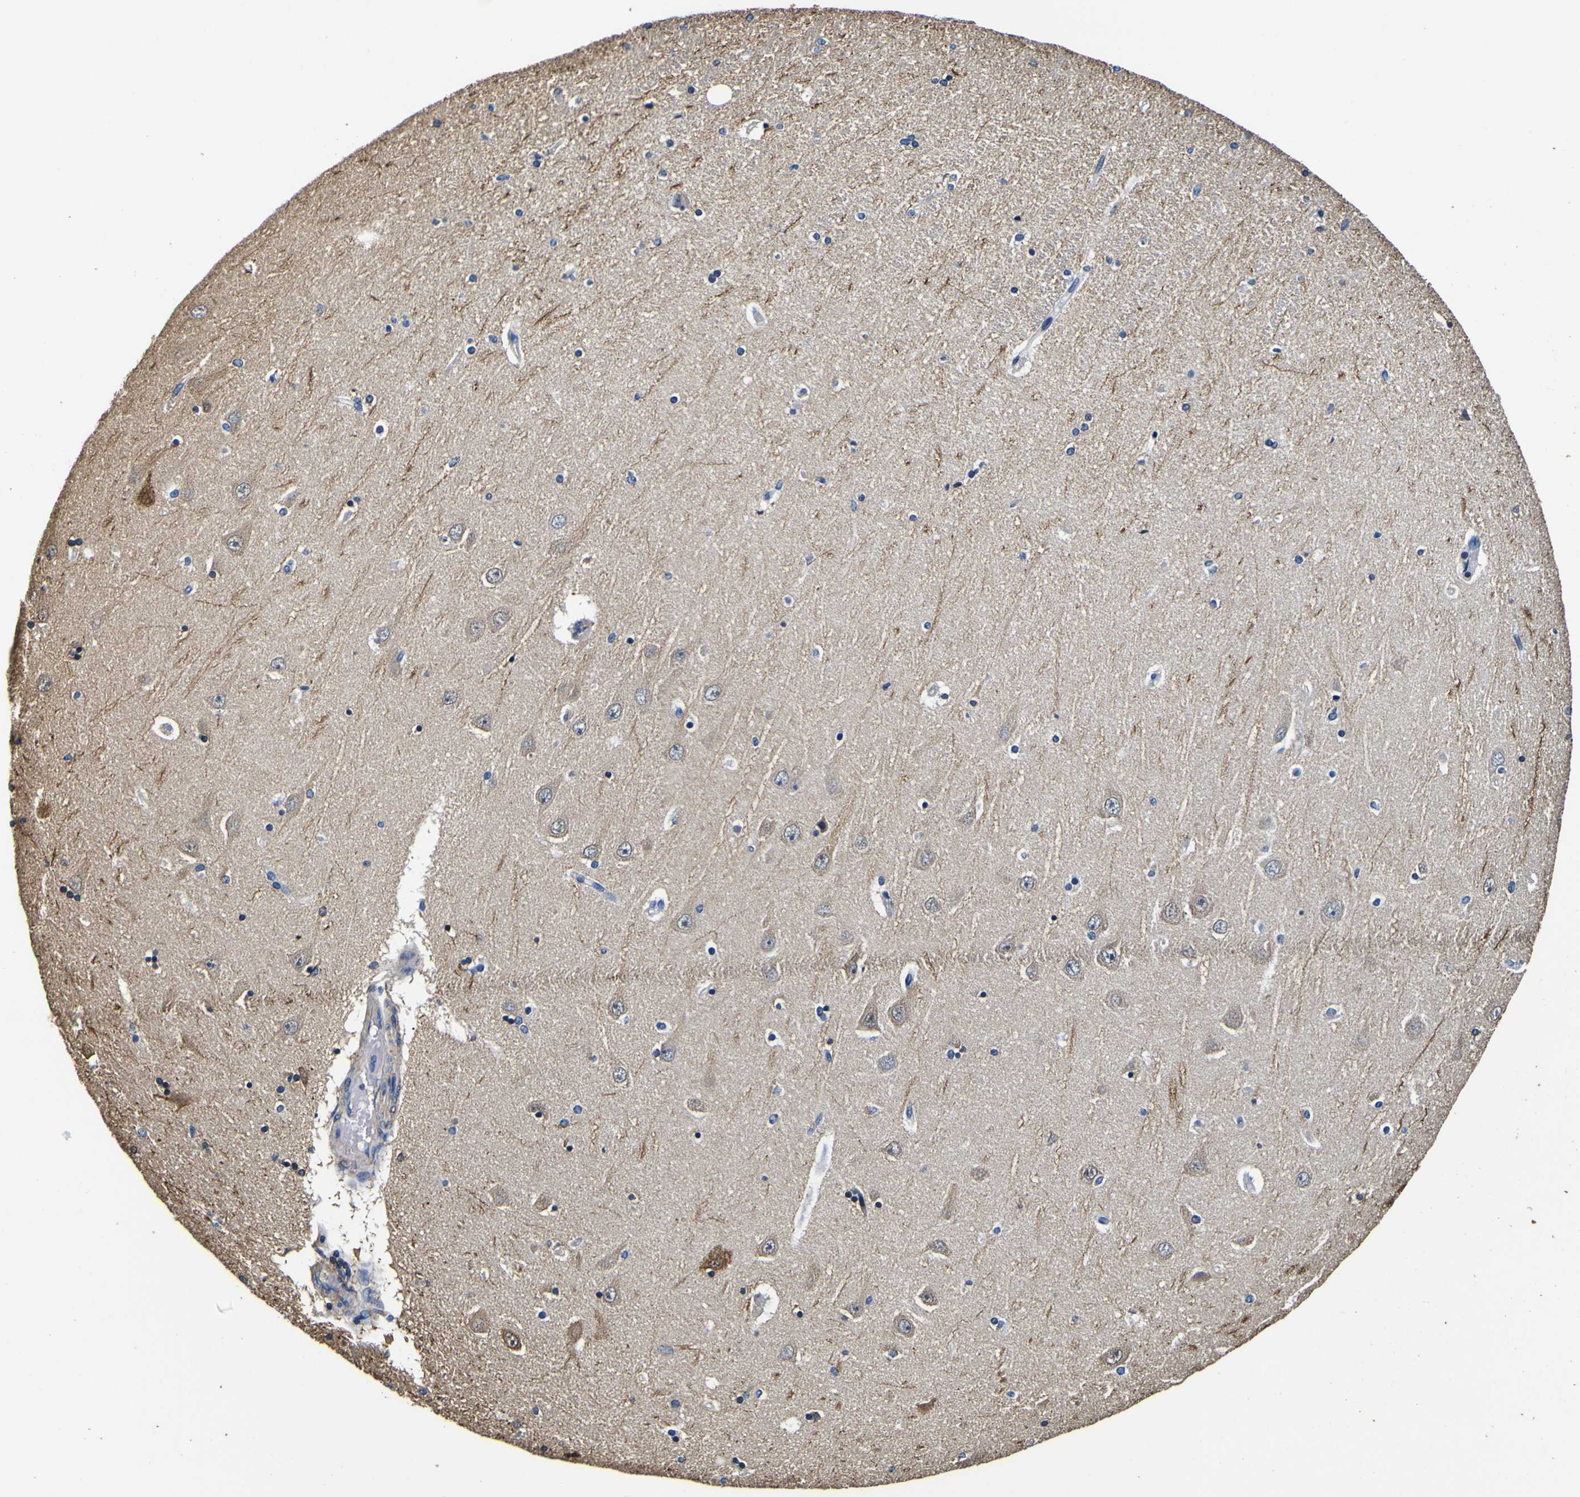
{"staining": {"intensity": "weak", "quantity": "<25%", "location": "cytoplasmic/membranous"}, "tissue": "hippocampus", "cell_type": "Glial cells", "image_type": "normal", "snomed": [{"axis": "morphology", "description": "Normal tissue, NOS"}, {"axis": "topography", "description": "Hippocampus"}], "caption": "Glial cells show no significant expression in normal hippocampus. (DAB (3,3'-diaminobenzidine) immunohistochemistry, high magnification).", "gene": "TUBA1B", "patient": {"sex": "female", "age": 54}}